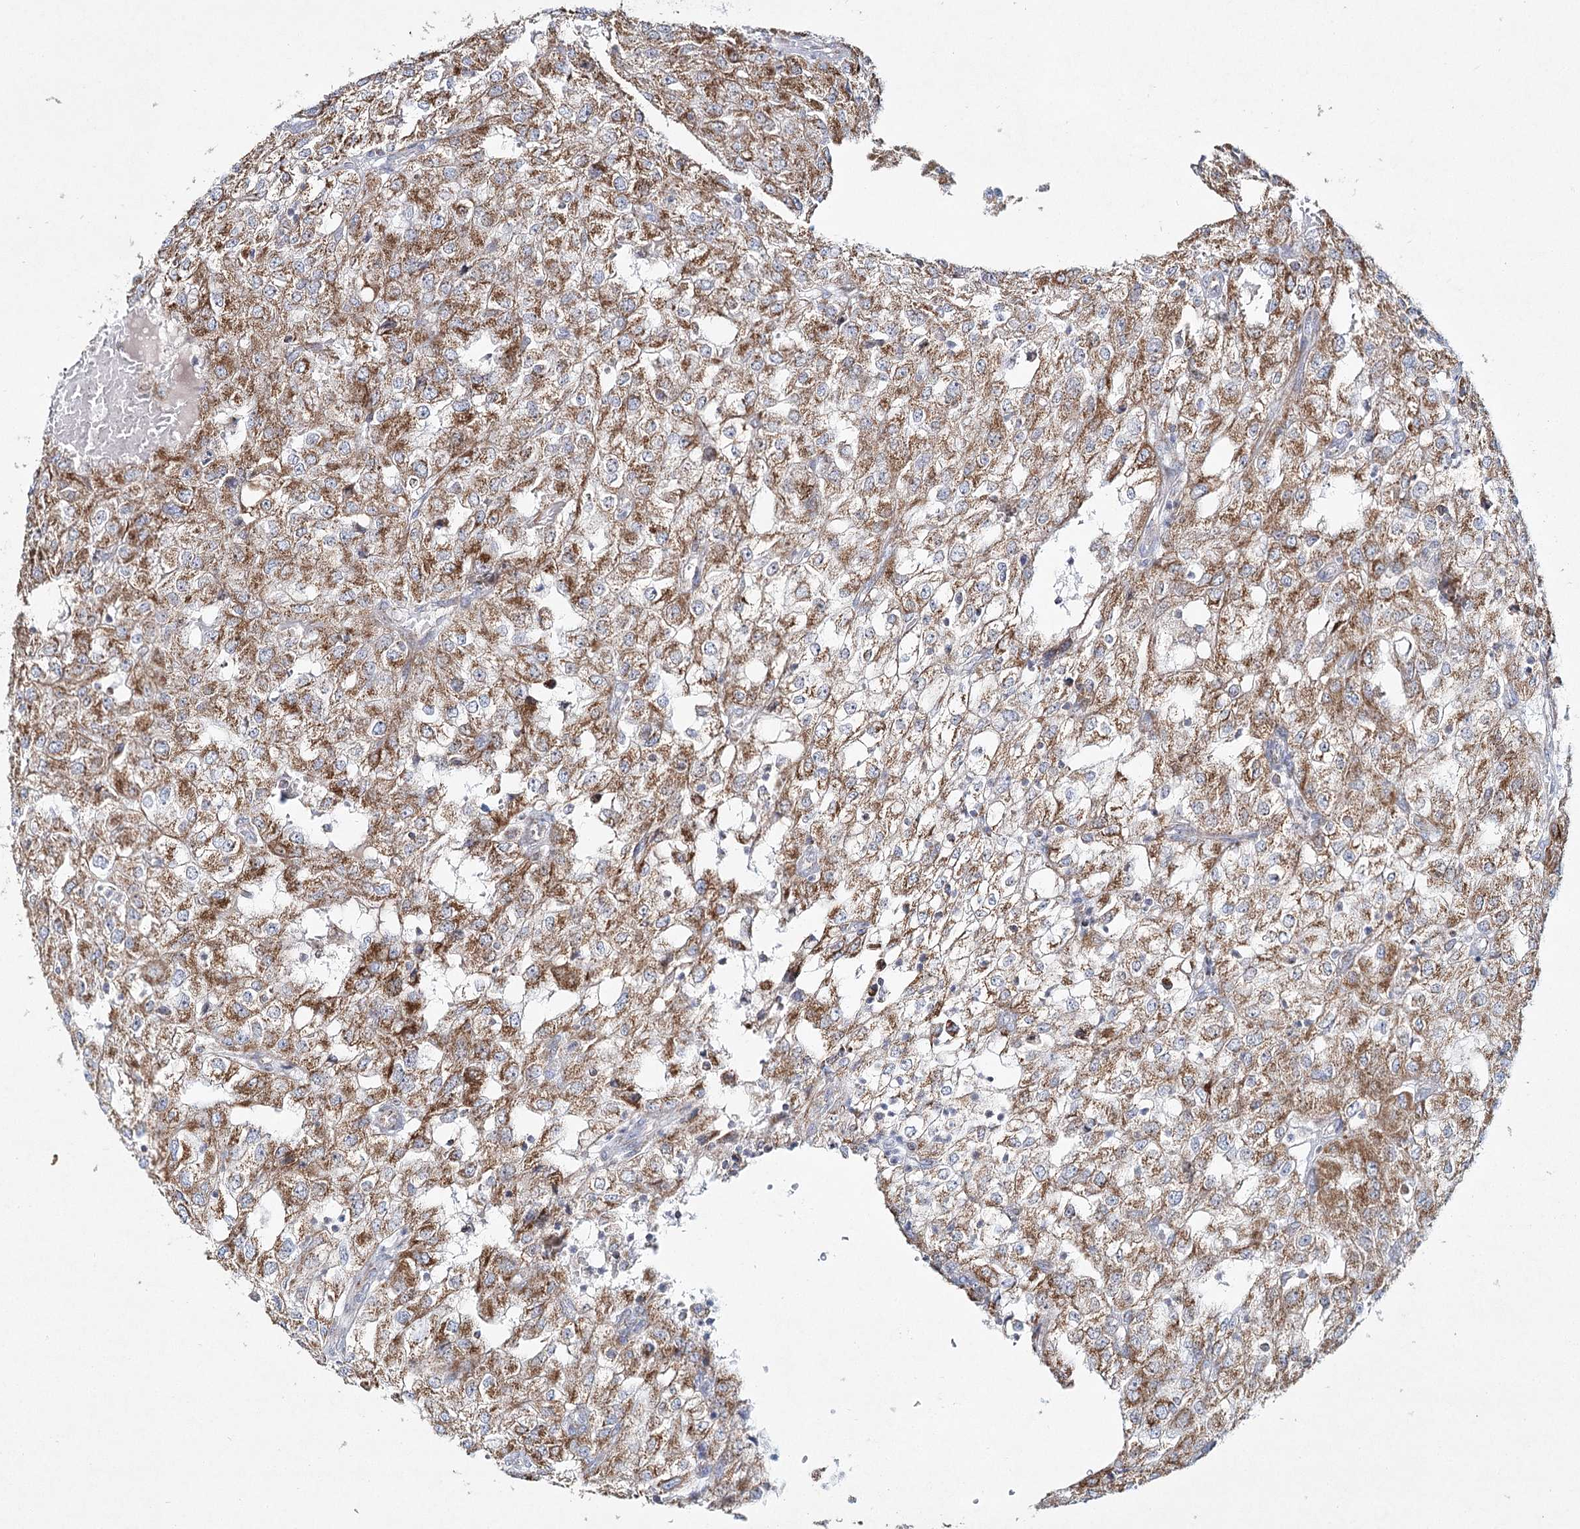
{"staining": {"intensity": "moderate", "quantity": ">75%", "location": "cytoplasmic/membranous"}, "tissue": "renal cancer", "cell_type": "Tumor cells", "image_type": "cancer", "snomed": [{"axis": "morphology", "description": "Adenocarcinoma, NOS"}, {"axis": "topography", "description": "Kidney"}], "caption": "About >75% of tumor cells in adenocarcinoma (renal) show moderate cytoplasmic/membranous protein expression as visualized by brown immunohistochemical staining.", "gene": "DNA2", "patient": {"sex": "female", "age": 54}}